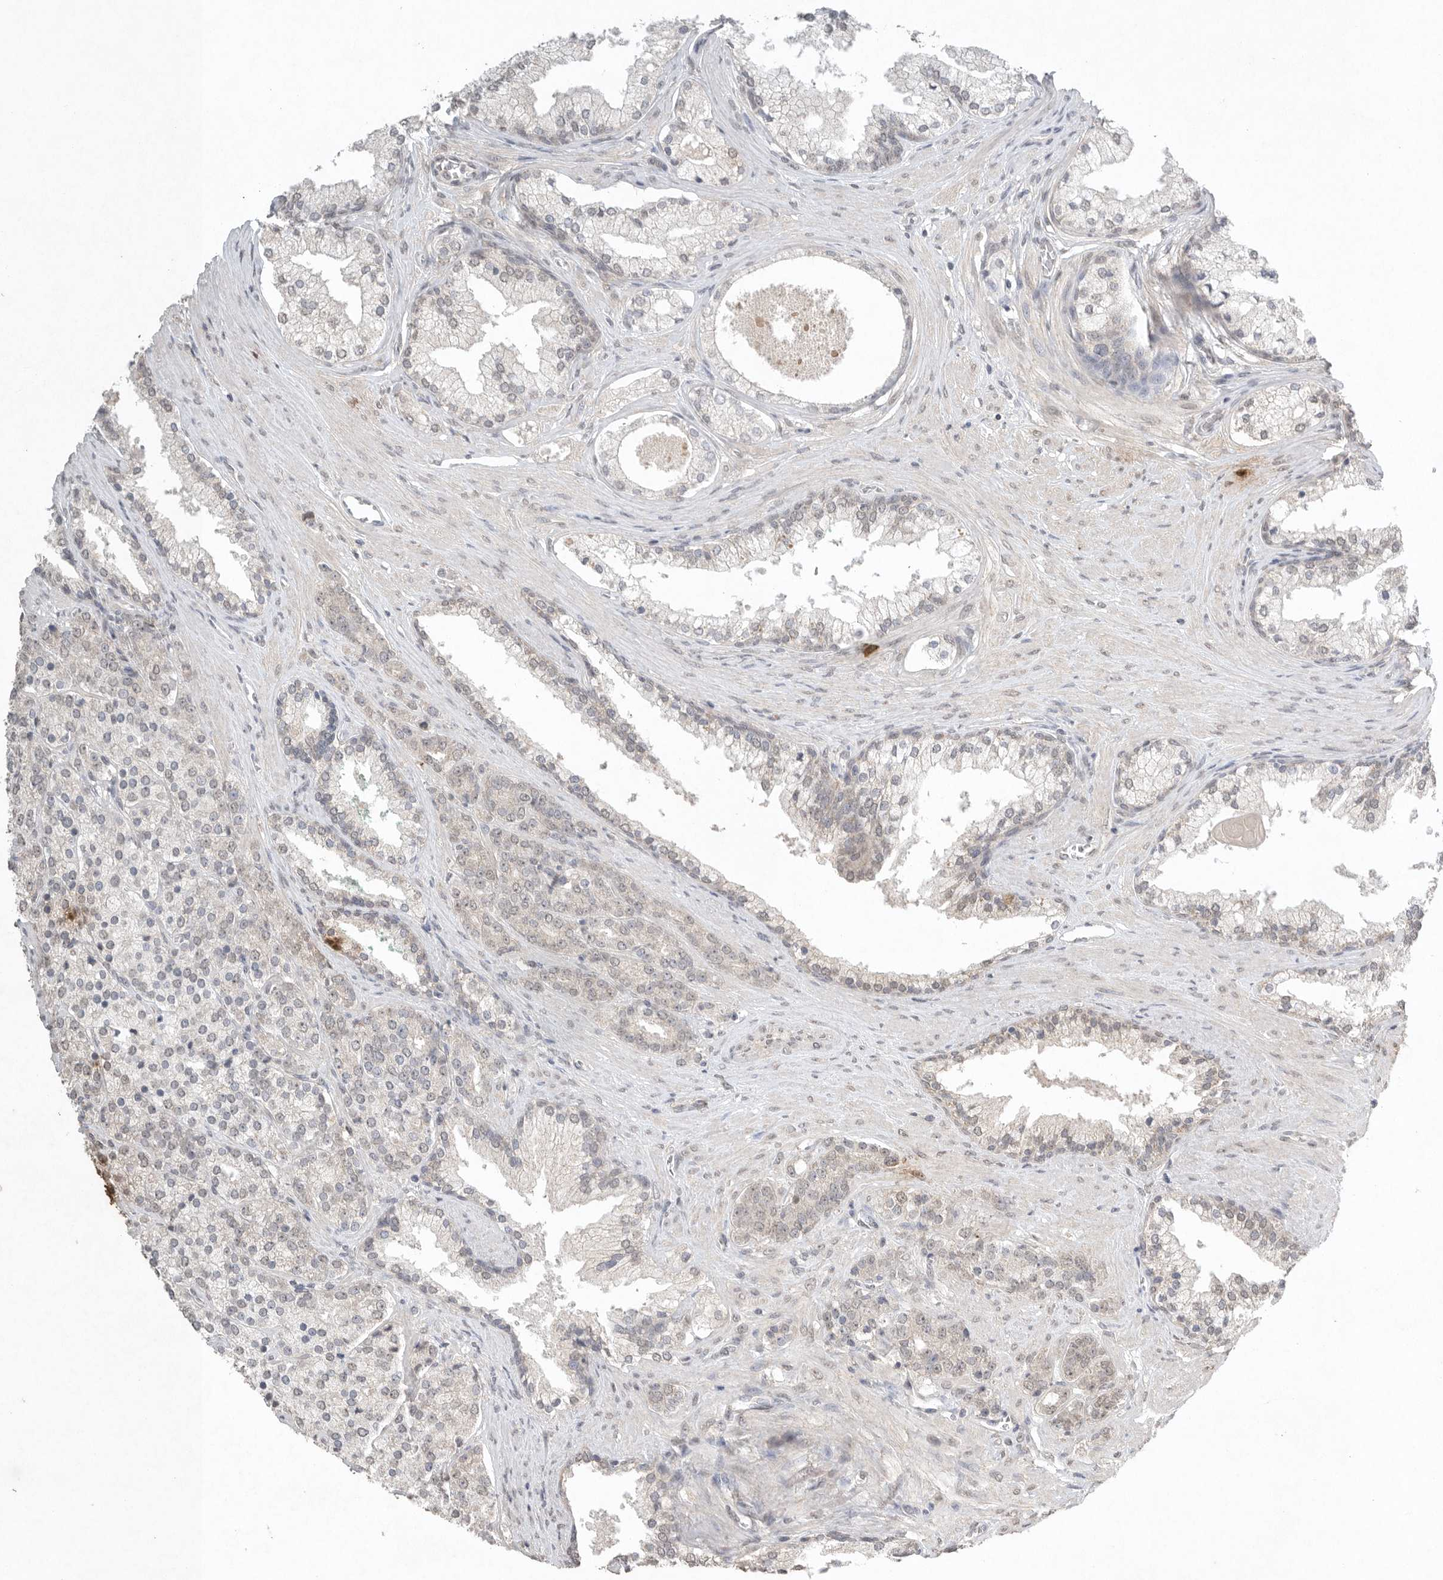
{"staining": {"intensity": "weak", "quantity": "<25%", "location": "nuclear"}, "tissue": "prostate cancer", "cell_type": "Tumor cells", "image_type": "cancer", "snomed": [{"axis": "morphology", "description": "Adenocarcinoma, High grade"}, {"axis": "topography", "description": "Prostate"}], "caption": "DAB immunohistochemical staining of human prostate cancer (adenocarcinoma (high-grade)) exhibits no significant positivity in tumor cells. (DAB IHC with hematoxylin counter stain).", "gene": "KLK5", "patient": {"sex": "male", "age": 71}}